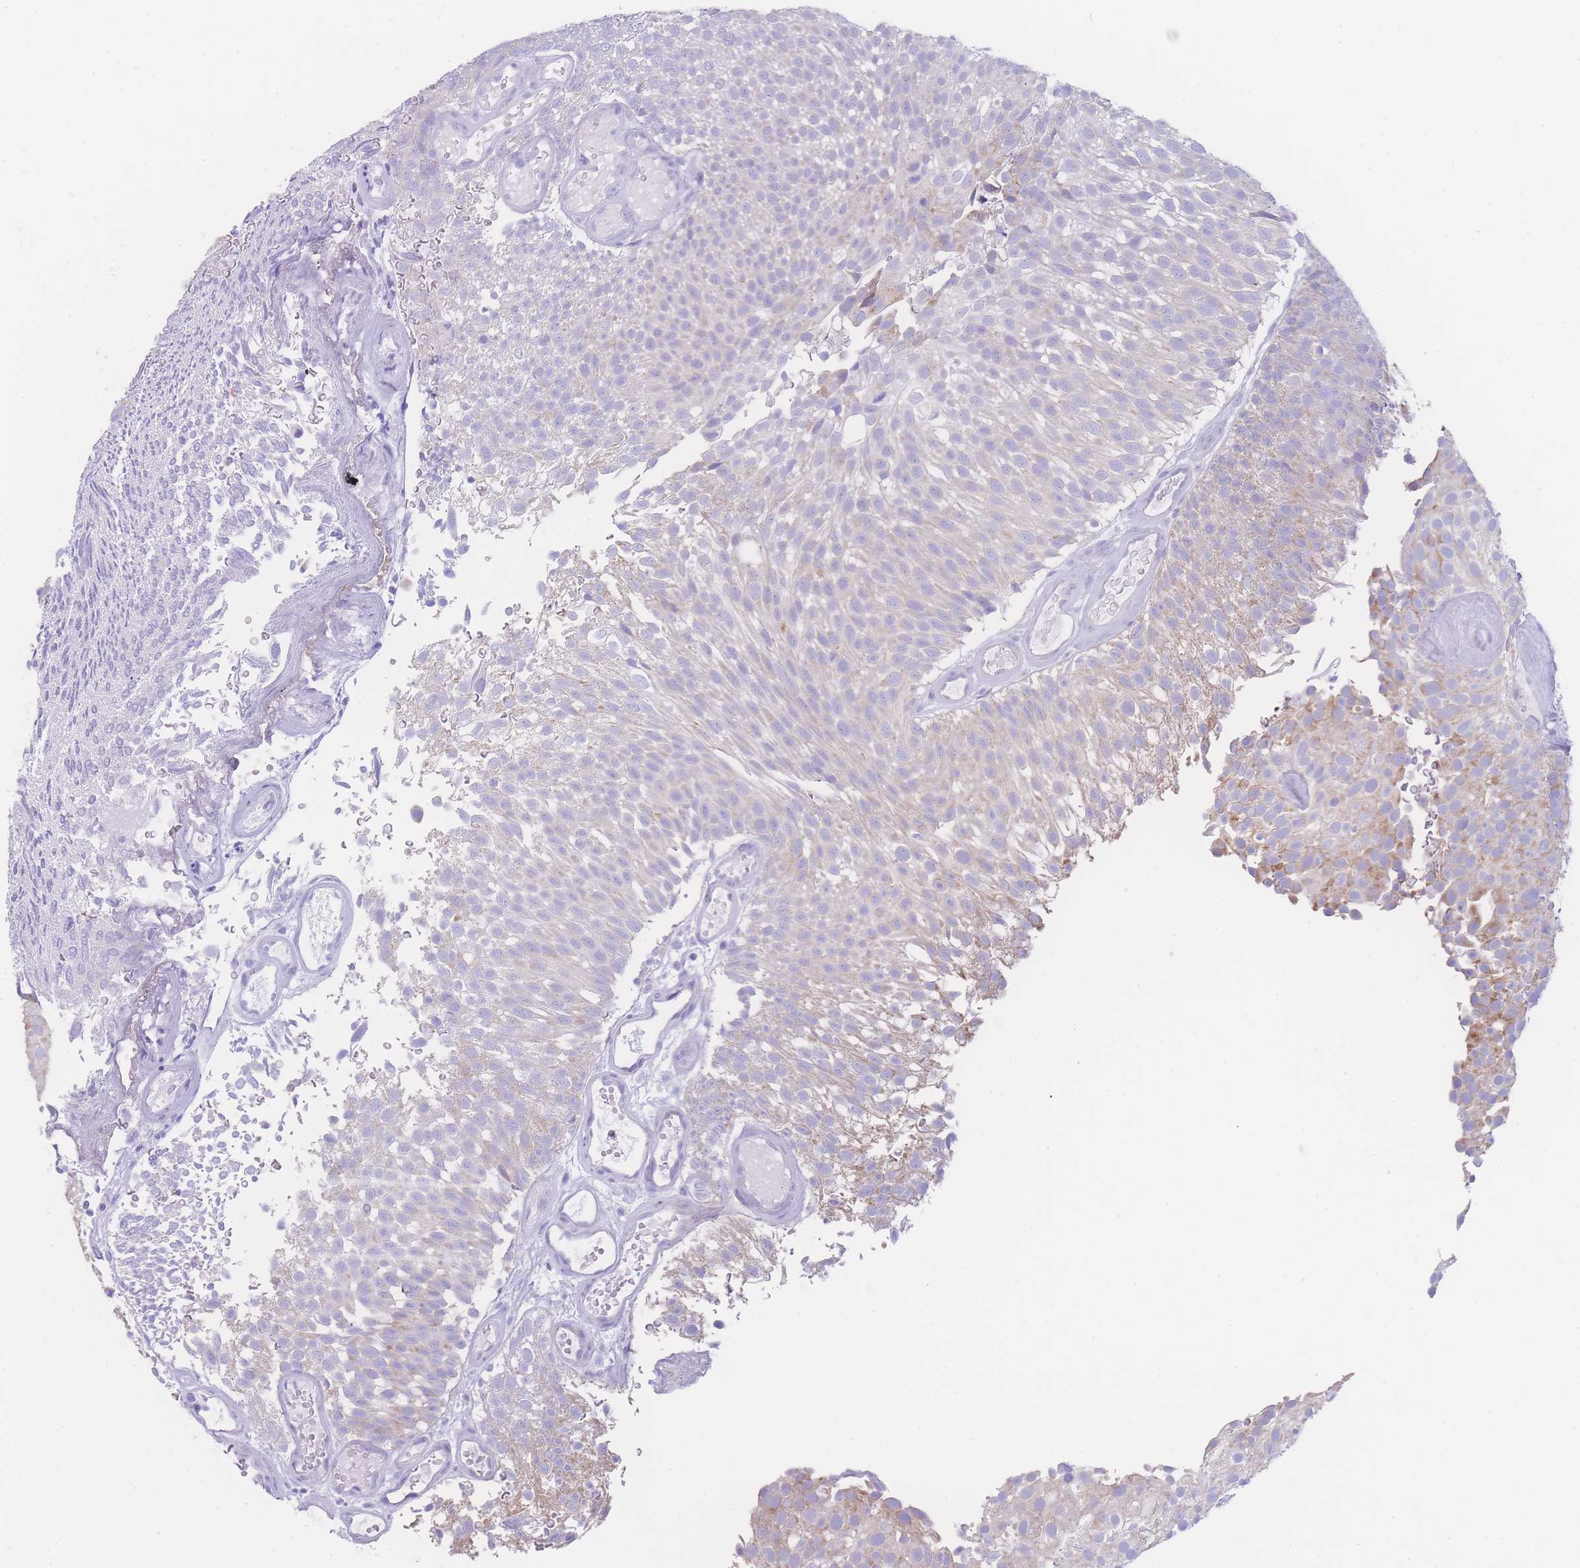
{"staining": {"intensity": "weak", "quantity": "<25%", "location": "cytoplasmic/membranous"}, "tissue": "urothelial cancer", "cell_type": "Tumor cells", "image_type": "cancer", "snomed": [{"axis": "morphology", "description": "Urothelial carcinoma, Low grade"}, {"axis": "topography", "description": "Urinary bladder"}], "caption": "This is an IHC photomicrograph of urothelial cancer. There is no expression in tumor cells.", "gene": "NBEAL1", "patient": {"sex": "male", "age": 78}}